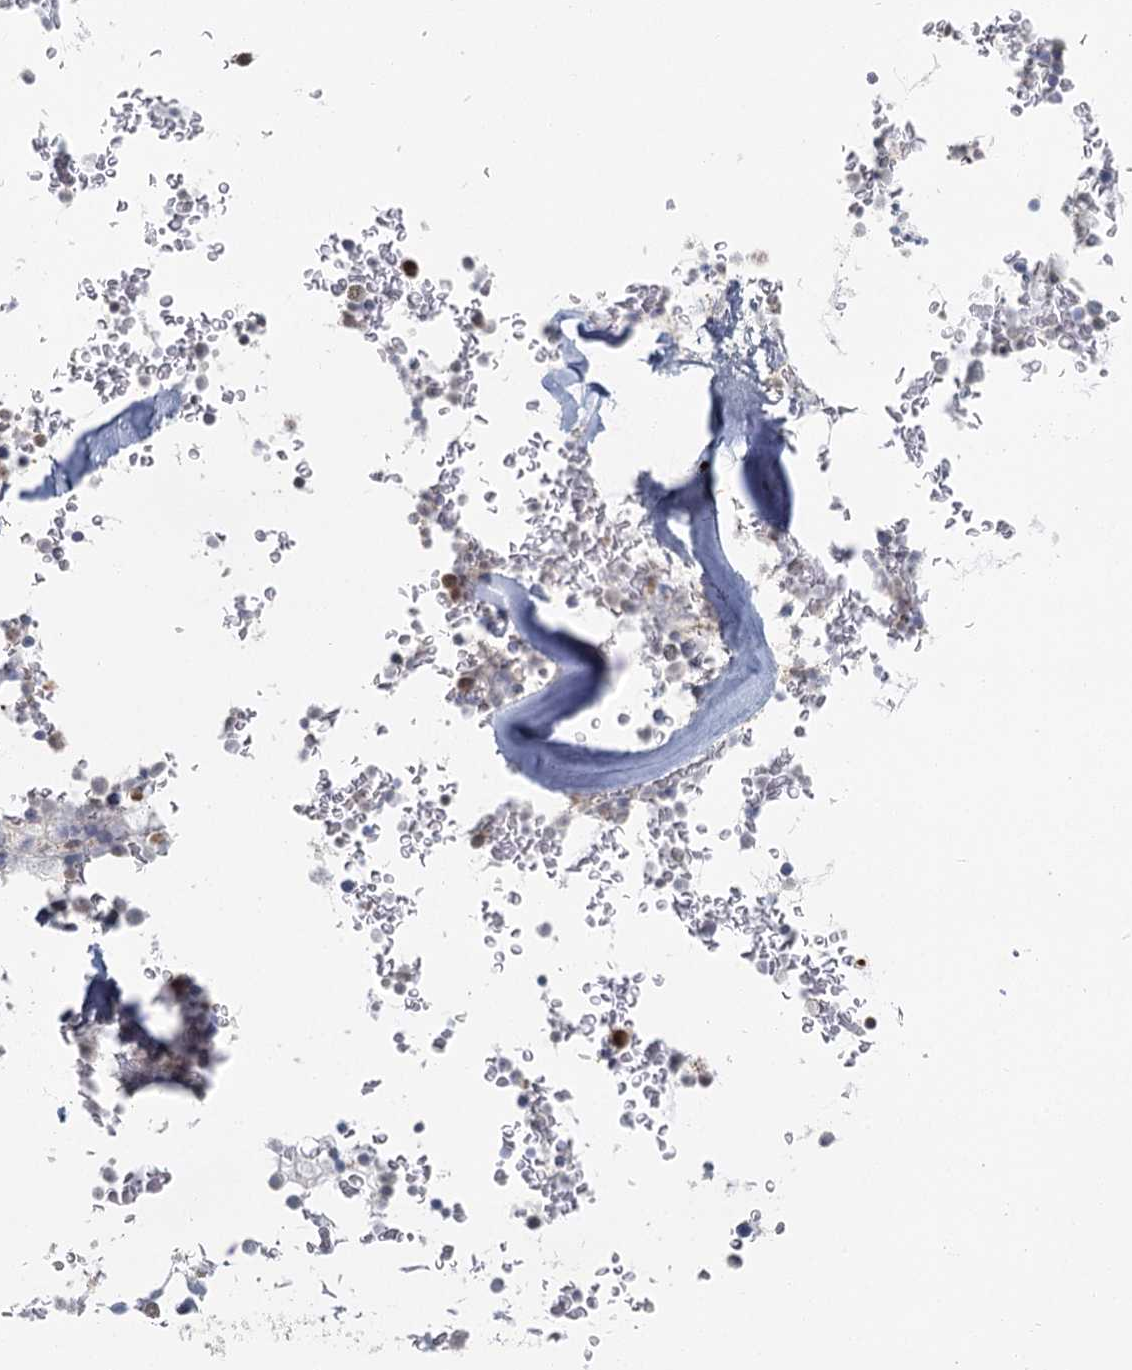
{"staining": {"intensity": "moderate", "quantity": "<25%", "location": "cytoplasmic/membranous"}, "tissue": "bone marrow", "cell_type": "Hematopoietic cells", "image_type": "normal", "snomed": [{"axis": "morphology", "description": "Normal tissue, NOS"}, {"axis": "topography", "description": "Bone marrow"}], "caption": "Bone marrow stained with DAB (3,3'-diaminobenzidine) immunohistochemistry (IHC) exhibits low levels of moderate cytoplasmic/membranous expression in about <25% of hematopoietic cells. The protein of interest is stained brown, and the nuclei are stained in blue (DAB IHC with brightfield microscopy, high magnification).", "gene": "THNSL1", "patient": {"sex": "male", "age": 58}}